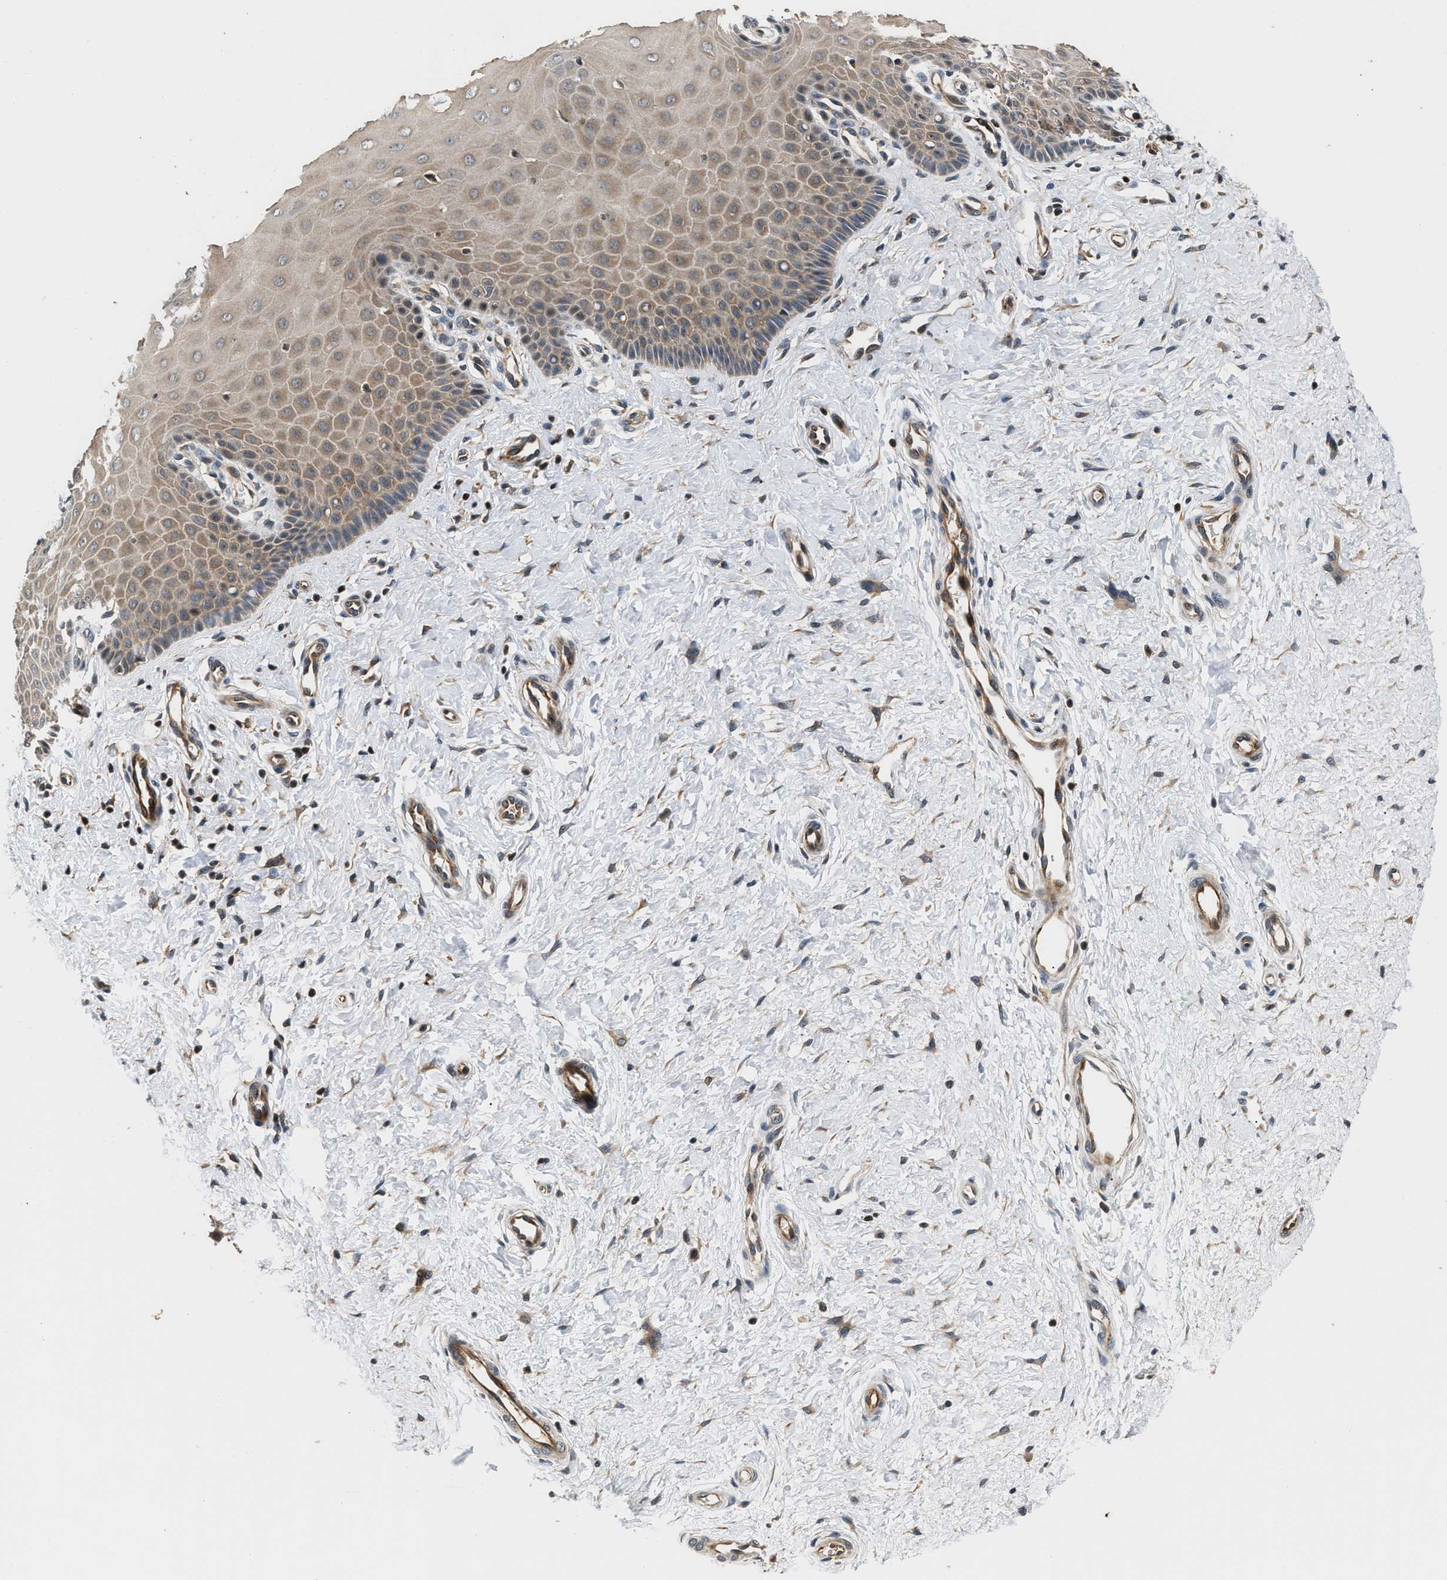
{"staining": {"intensity": "moderate", "quantity": "<25%", "location": "cytoplasmic/membranous"}, "tissue": "cervix", "cell_type": "Squamous epithelial cells", "image_type": "normal", "snomed": [{"axis": "morphology", "description": "Normal tissue, NOS"}, {"axis": "topography", "description": "Cervix"}], "caption": "A brown stain highlights moderate cytoplasmic/membranous staining of a protein in squamous epithelial cells of unremarkable cervix. (brown staining indicates protein expression, while blue staining denotes nuclei).", "gene": "TUT7", "patient": {"sex": "female", "age": 55}}